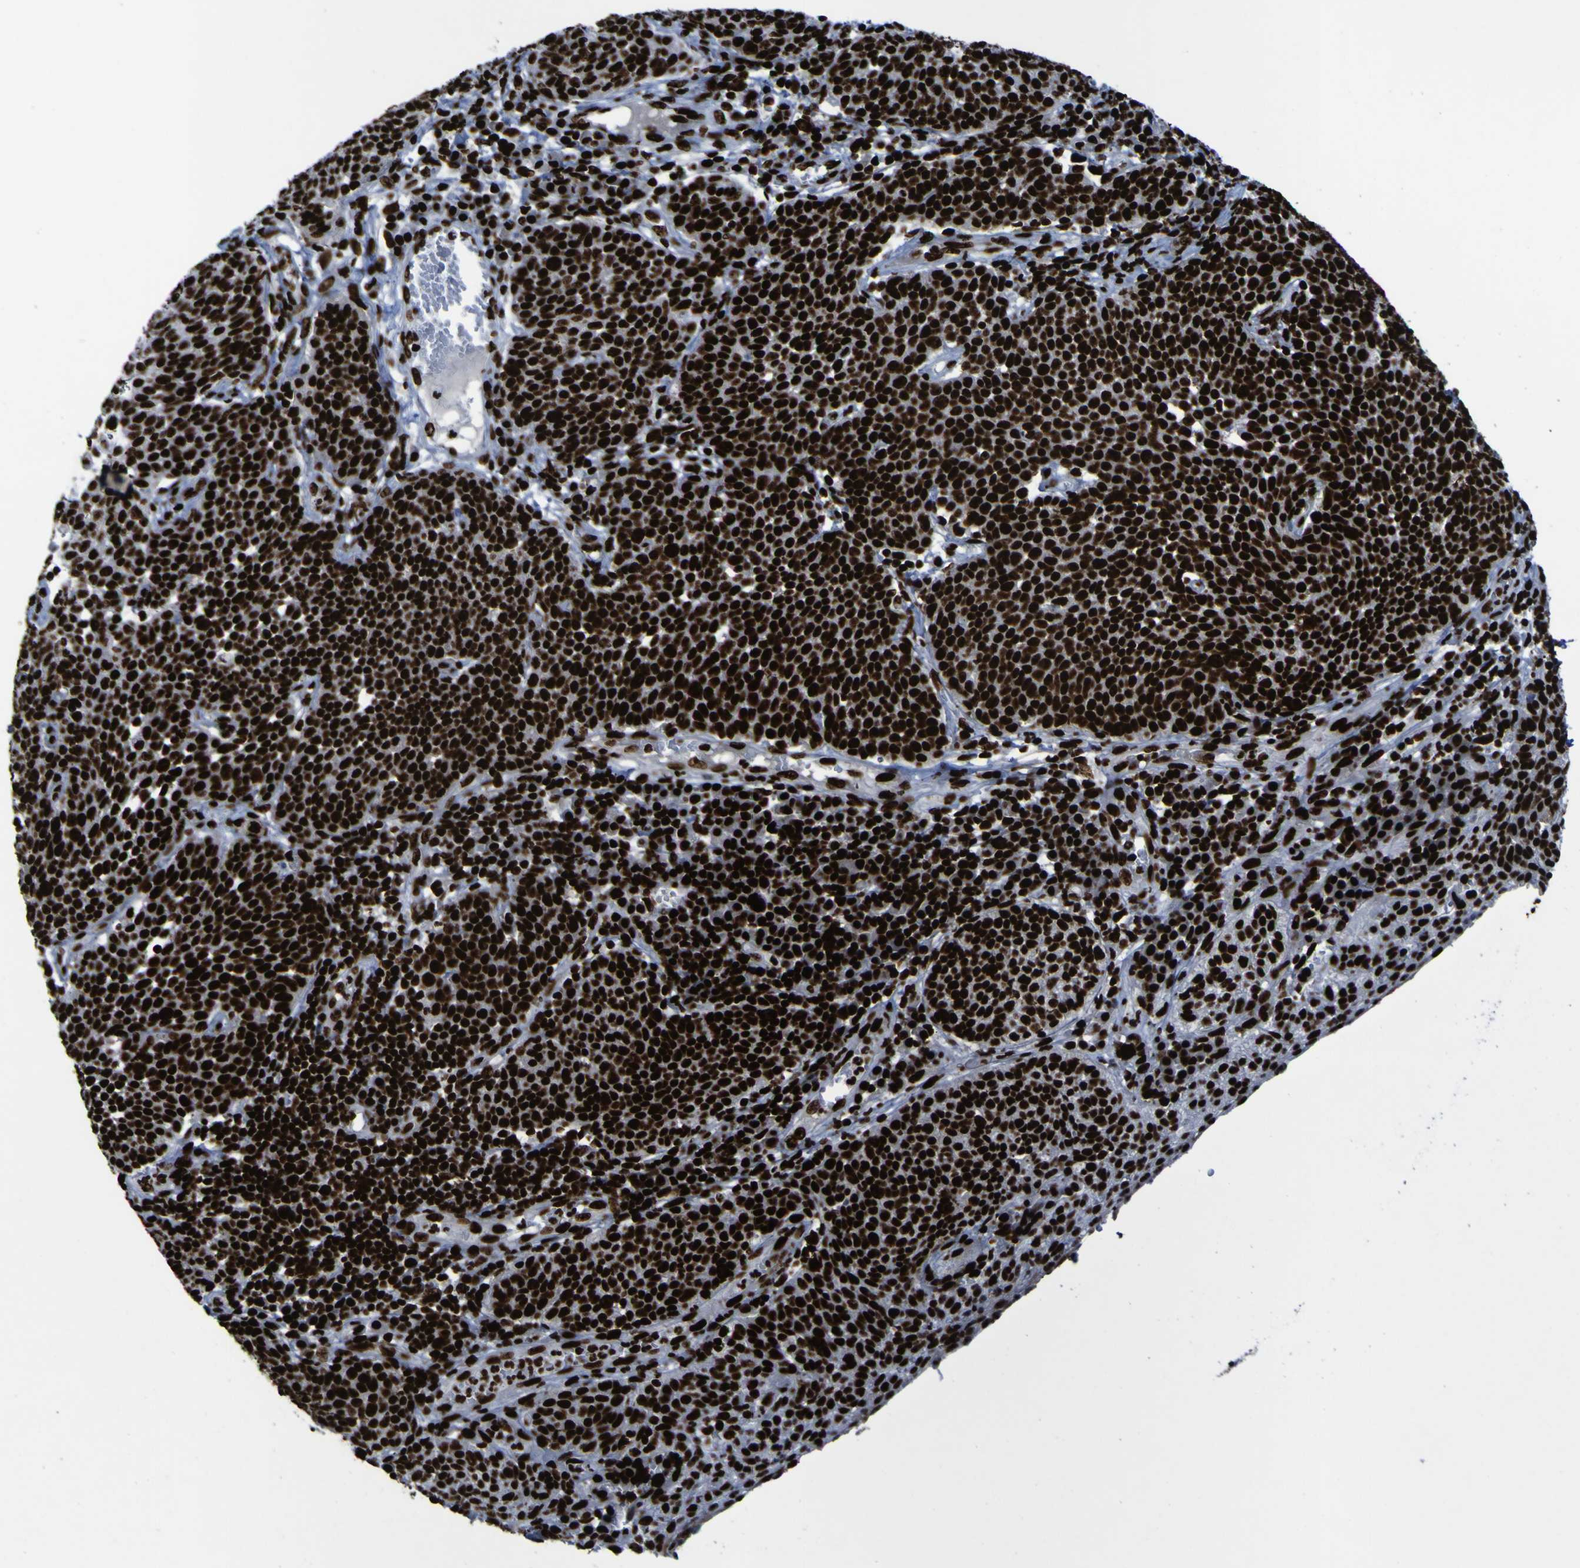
{"staining": {"intensity": "strong", "quantity": ">75%", "location": "nuclear"}, "tissue": "cervical cancer", "cell_type": "Tumor cells", "image_type": "cancer", "snomed": [{"axis": "morphology", "description": "Squamous cell carcinoma, NOS"}, {"axis": "topography", "description": "Cervix"}], "caption": "The image demonstrates a brown stain indicating the presence of a protein in the nuclear of tumor cells in cervical cancer (squamous cell carcinoma).", "gene": "NPM1", "patient": {"sex": "female", "age": 34}}